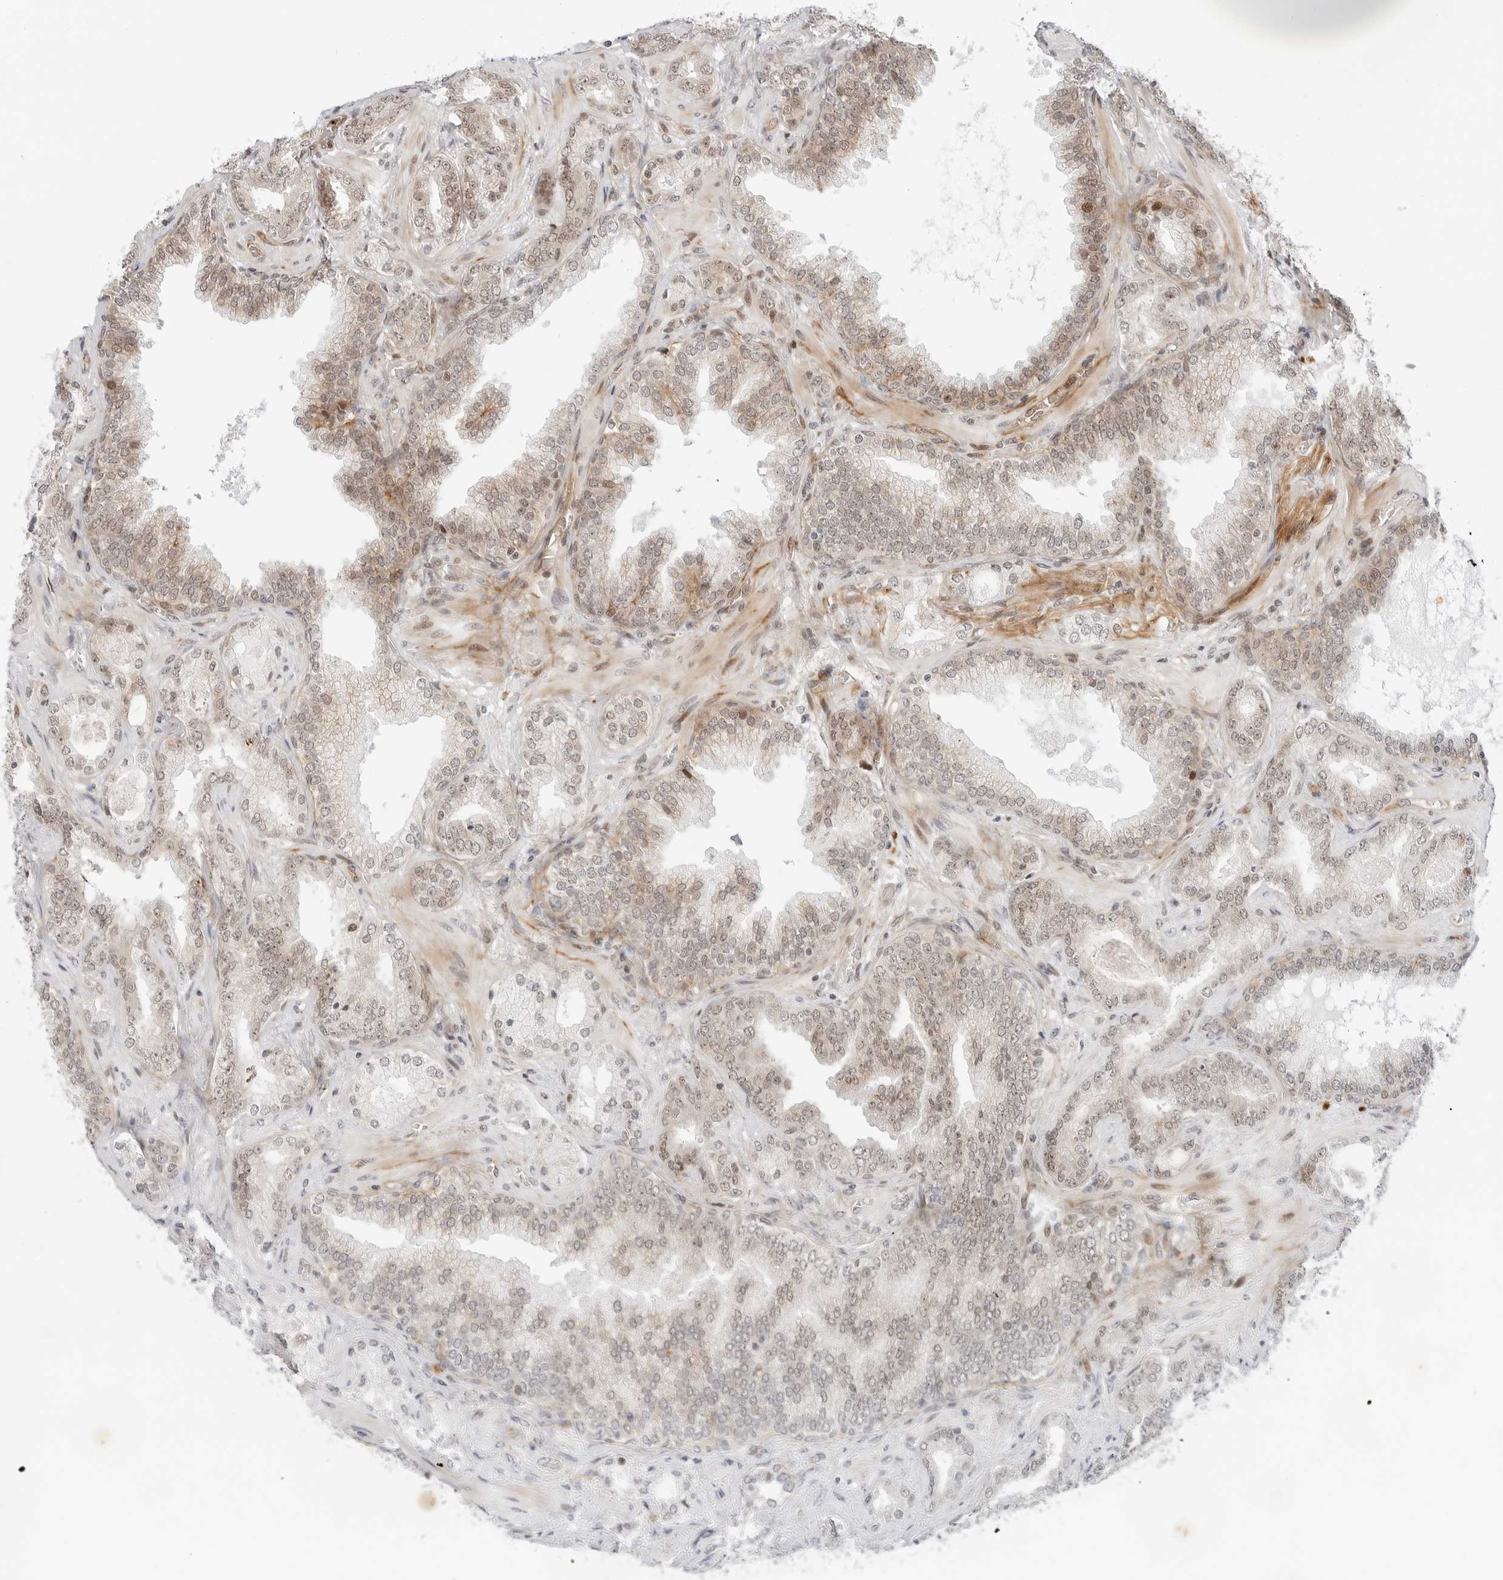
{"staining": {"intensity": "weak", "quantity": "<25%", "location": "nuclear"}, "tissue": "prostate cancer", "cell_type": "Tumor cells", "image_type": "cancer", "snomed": [{"axis": "morphology", "description": "Adenocarcinoma, High grade"}, {"axis": "topography", "description": "Prostate"}], "caption": "Tumor cells are negative for protein expression in human prostate adenocarcinoma (high-grade).", "gene": "ZNF613", "patient": {"sex": "male", "age": 58}}